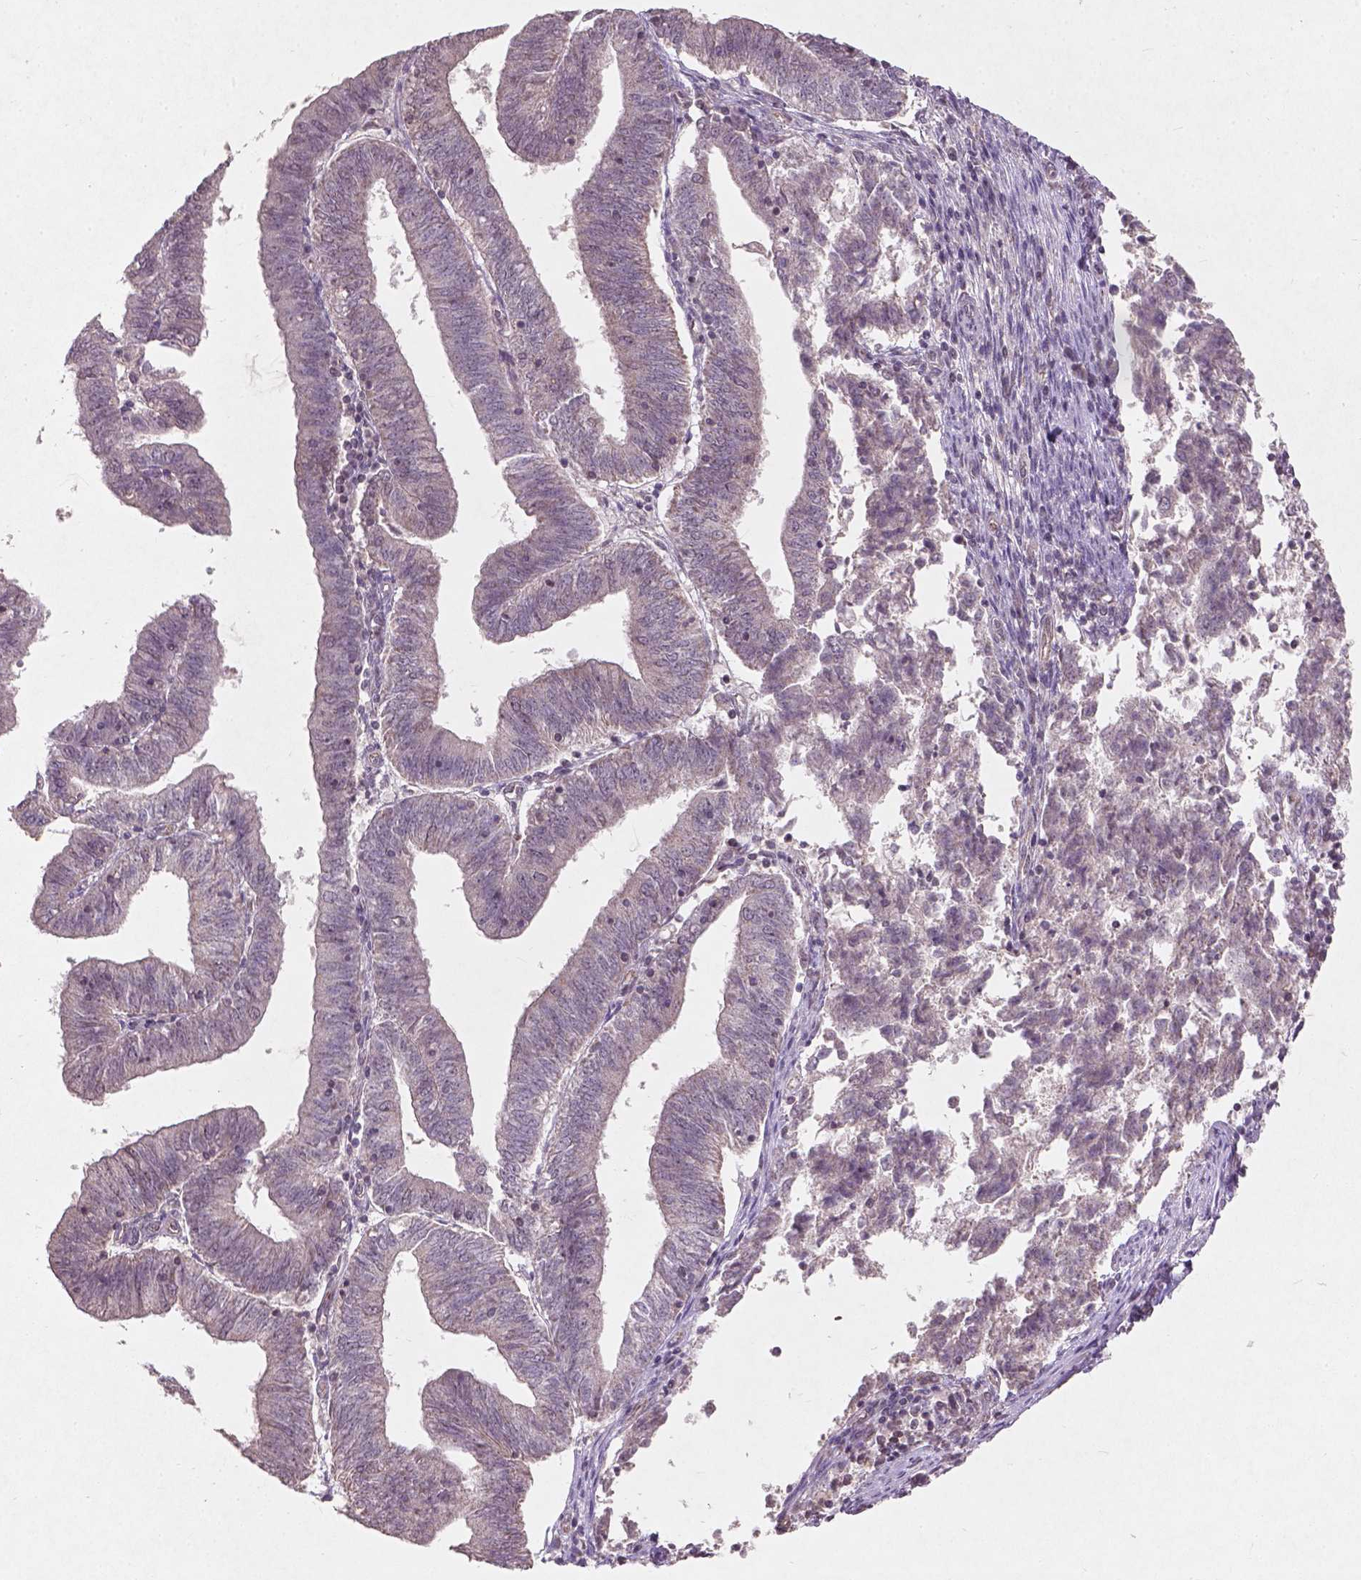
{"staining": {"intensity": "negative", "quantity": "none", "location": "none"}, "tissue": "endometrial cancer", "cell_type": "Tumor cells", "image_type": "cancer", "snomed": [{"axis": "morphology", "description": "Adenocarcinoma, NOS"}, {"axis": "topography", "description": "Endometrium"}], "caption": "High power microscopy image of an immunohistochemistry image of adenocarcinoma (endometrial), revealing no significant staining in tumor cells. (Brightfield microscopy of DAB (3,3'-diaminobenzidine) immunohistochemistry at high magnification).", "gene": "SMAD2", "patient": {"sex": "female", "age": 82}}